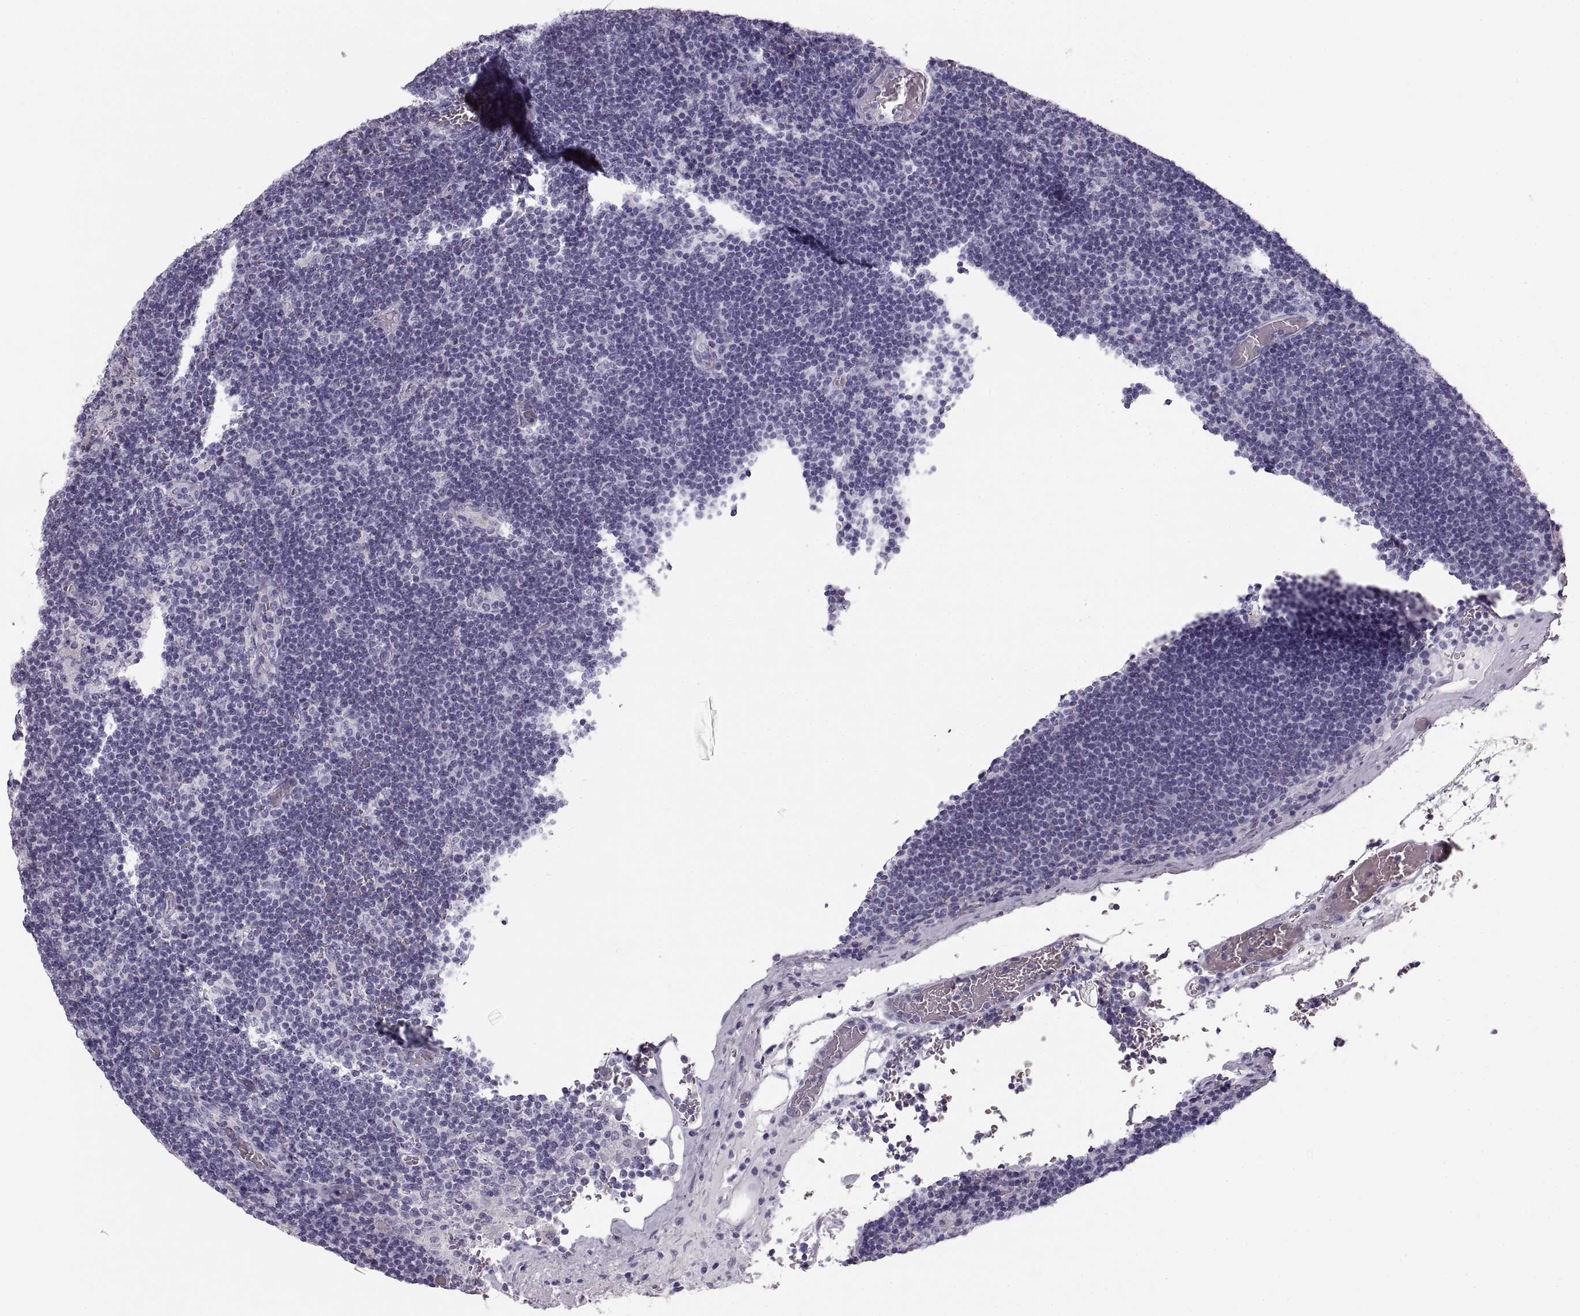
{"staining": {"intensity": "negative", "quantity": "none", "location": "none"}, "tissue": "lymph node", "cell_type": "Germinal center cells", "image_type": "normal", "snomed": [{"axis": "morphology", "description": "Normal tissue, NOS"}, {"axis": "topography", "description": "Lymph node"}], "caption": "Normal lymph node was stained to show a protein in brown. There is no significant staining in germinal center cells. Nuclei are stained in blue.", "gene": "CRYAA", "patient": {"sex": "male", "age": 63}}